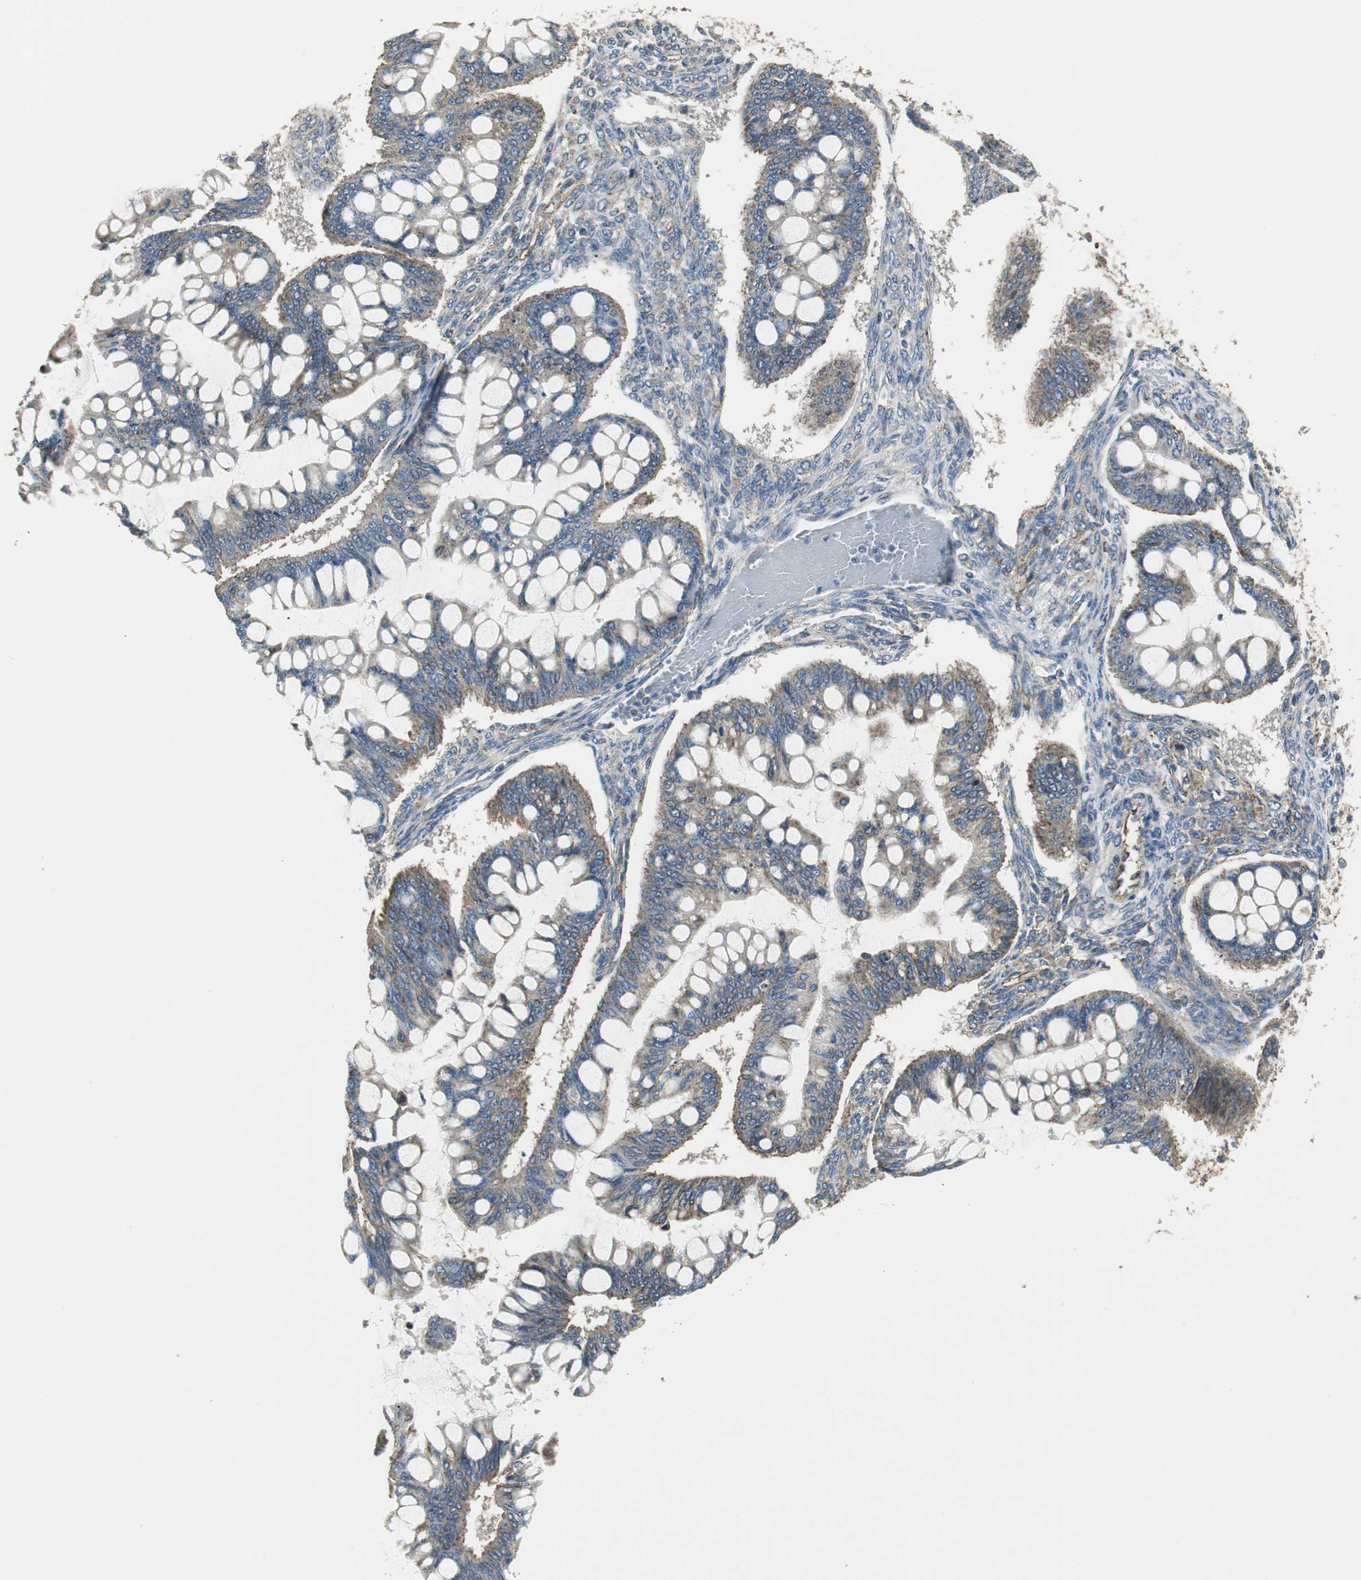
{"staining": {"intensity": "moderate", "quantity": ">75%", "location": "cytoplasmic/membranous"}, "tissue": "ovarian cancer", "cell_type": "Tumor cells", "image_type": "cancer", "snomed": [{"axis": "morphology", "description": "Cystadenocarcinoma, mucinous, NOS"}, {"axis": "topography", "description": "Ovary"}], "caption": "Mucinous cystadenocarcinoma (ovarian) stained with IHC demonstrates moderate cytoplasmic/membranous expression in about >75% of tumor cells.", "gene": "MSTO1", "patient": {"sex": "female", "age": 73}}